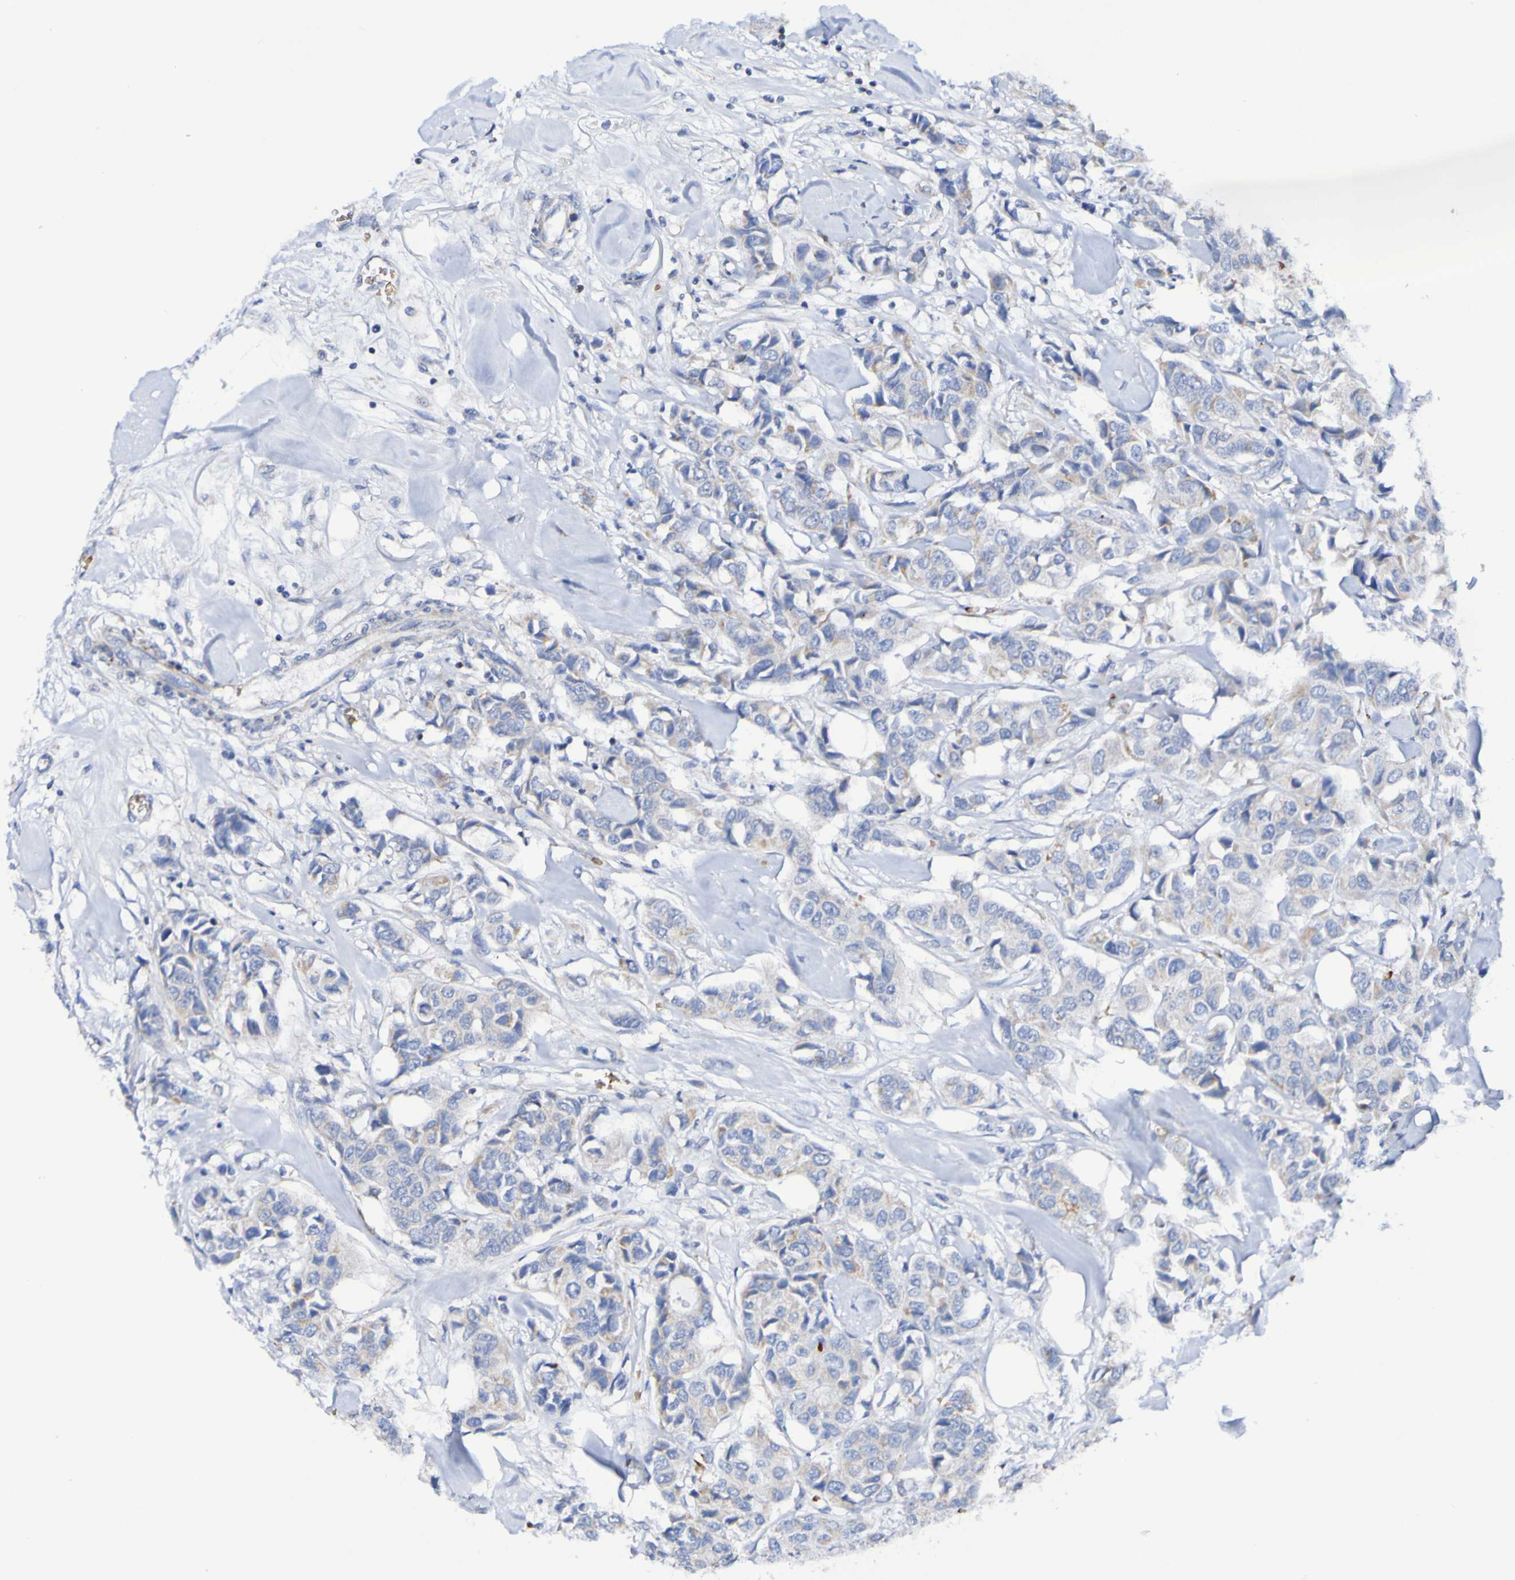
{"staining": {"intensity": "weak", "quantity": "25%-75%", "location": "cytoplasmic/membranous"}, "tissue": "breast cancer", "cell_type": "Tumor cells", "image_type": "cancer", "snomed": [{"axis": "morphology", "description": "Duct carcinoma"}, {"axis": "topography", "description": "Breast"}], "caption": "Human breast cancer stained for a protein (brown) reveals weak cytoplasmic/membranous positive positivity in about 25%-75% of tumor cells.", "gene": "WNT4", "patient": {"sex": "female", "age": 80}}